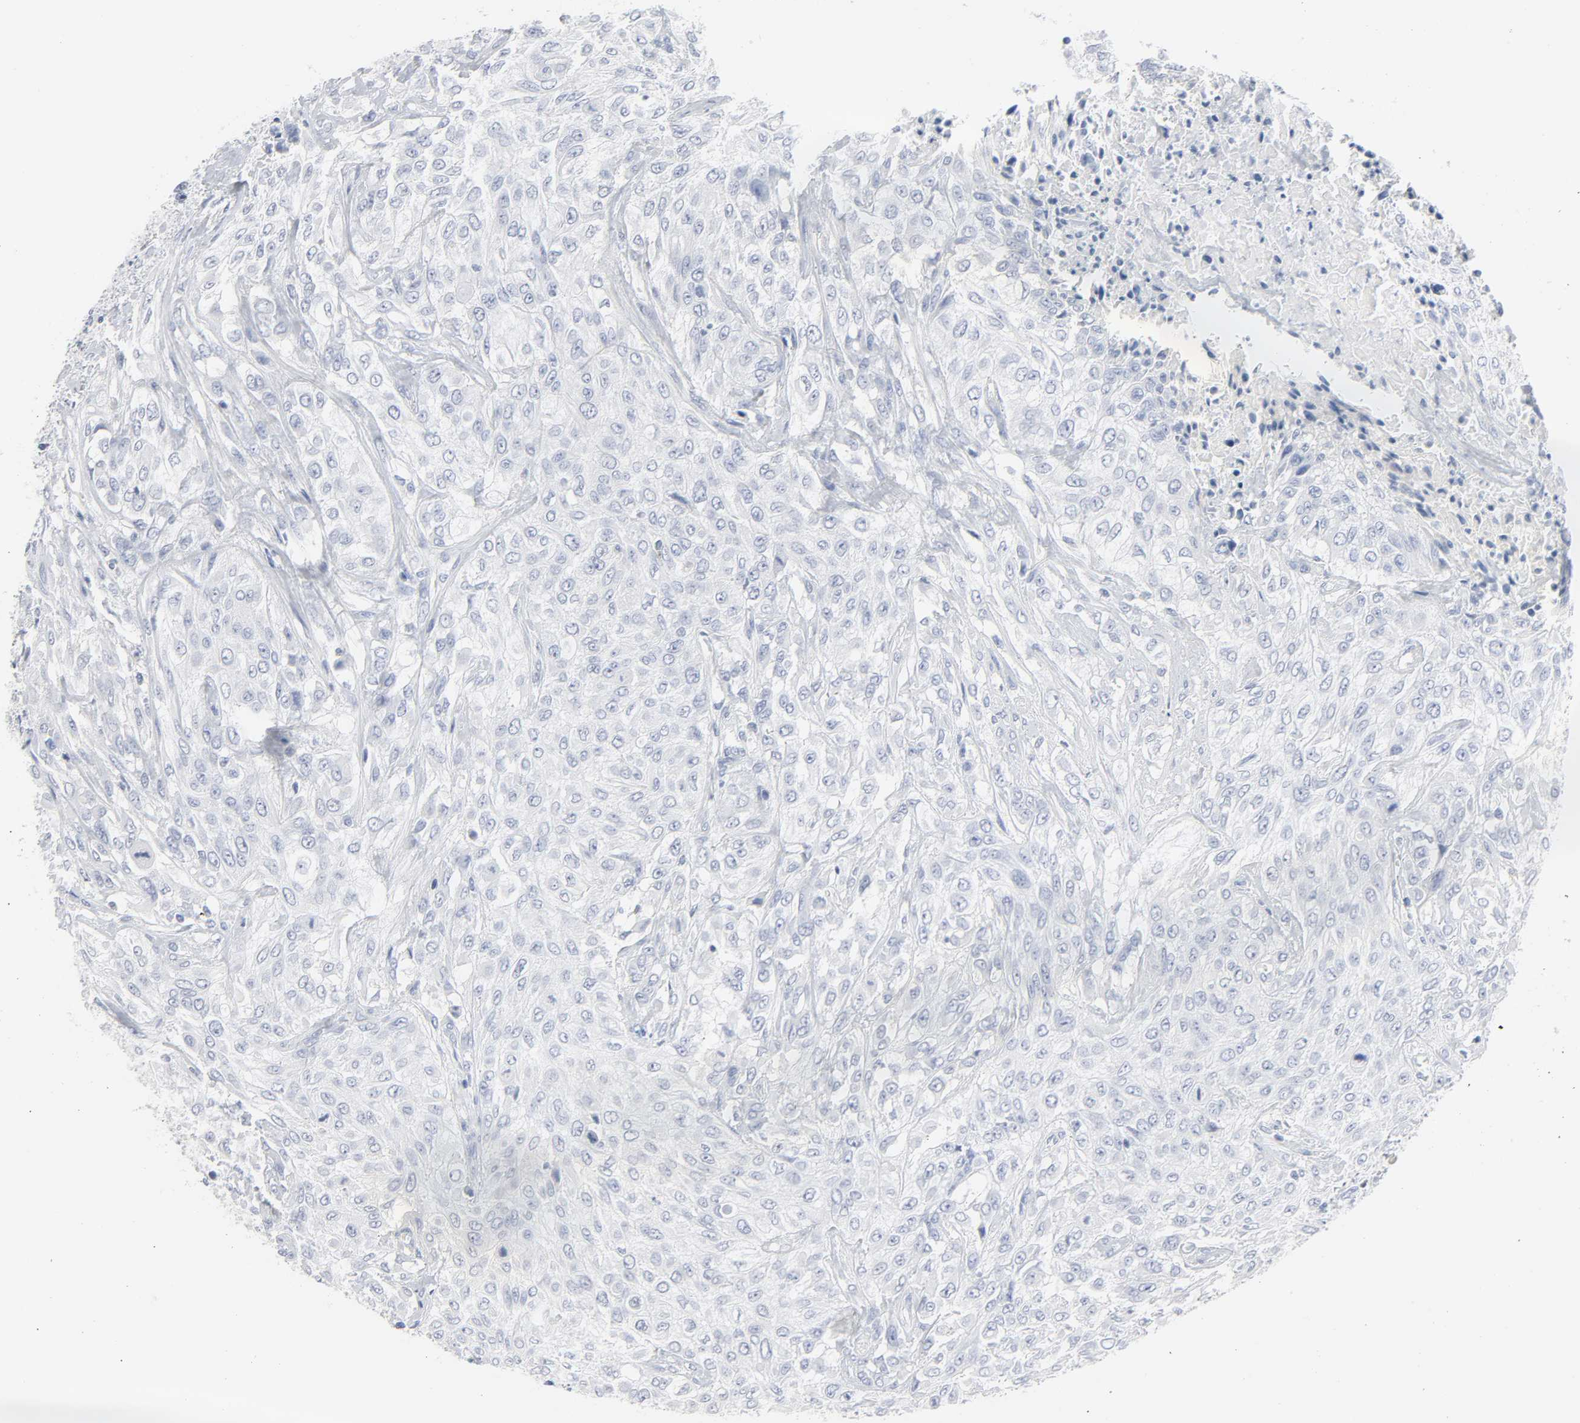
{"staining": {"intensity": "negative", "quantity": "none", "location": "none"}, "tissue": "urothelial cancer", "cell_type": "Tumor cells", "image_type": "cancer", "snomed": [{"axis": "morphology", "description": "Urothelial carcinoma, High grade"}, {"axis": "topography", "description": "Urinary bladder"}], "caption": "Immunohistochemical staining of high-grade urothelial carcinoma exhibits no significant expression in tumor cells.", "gene": "ACP3", "patient": {"sex": "male", "age": 57}}